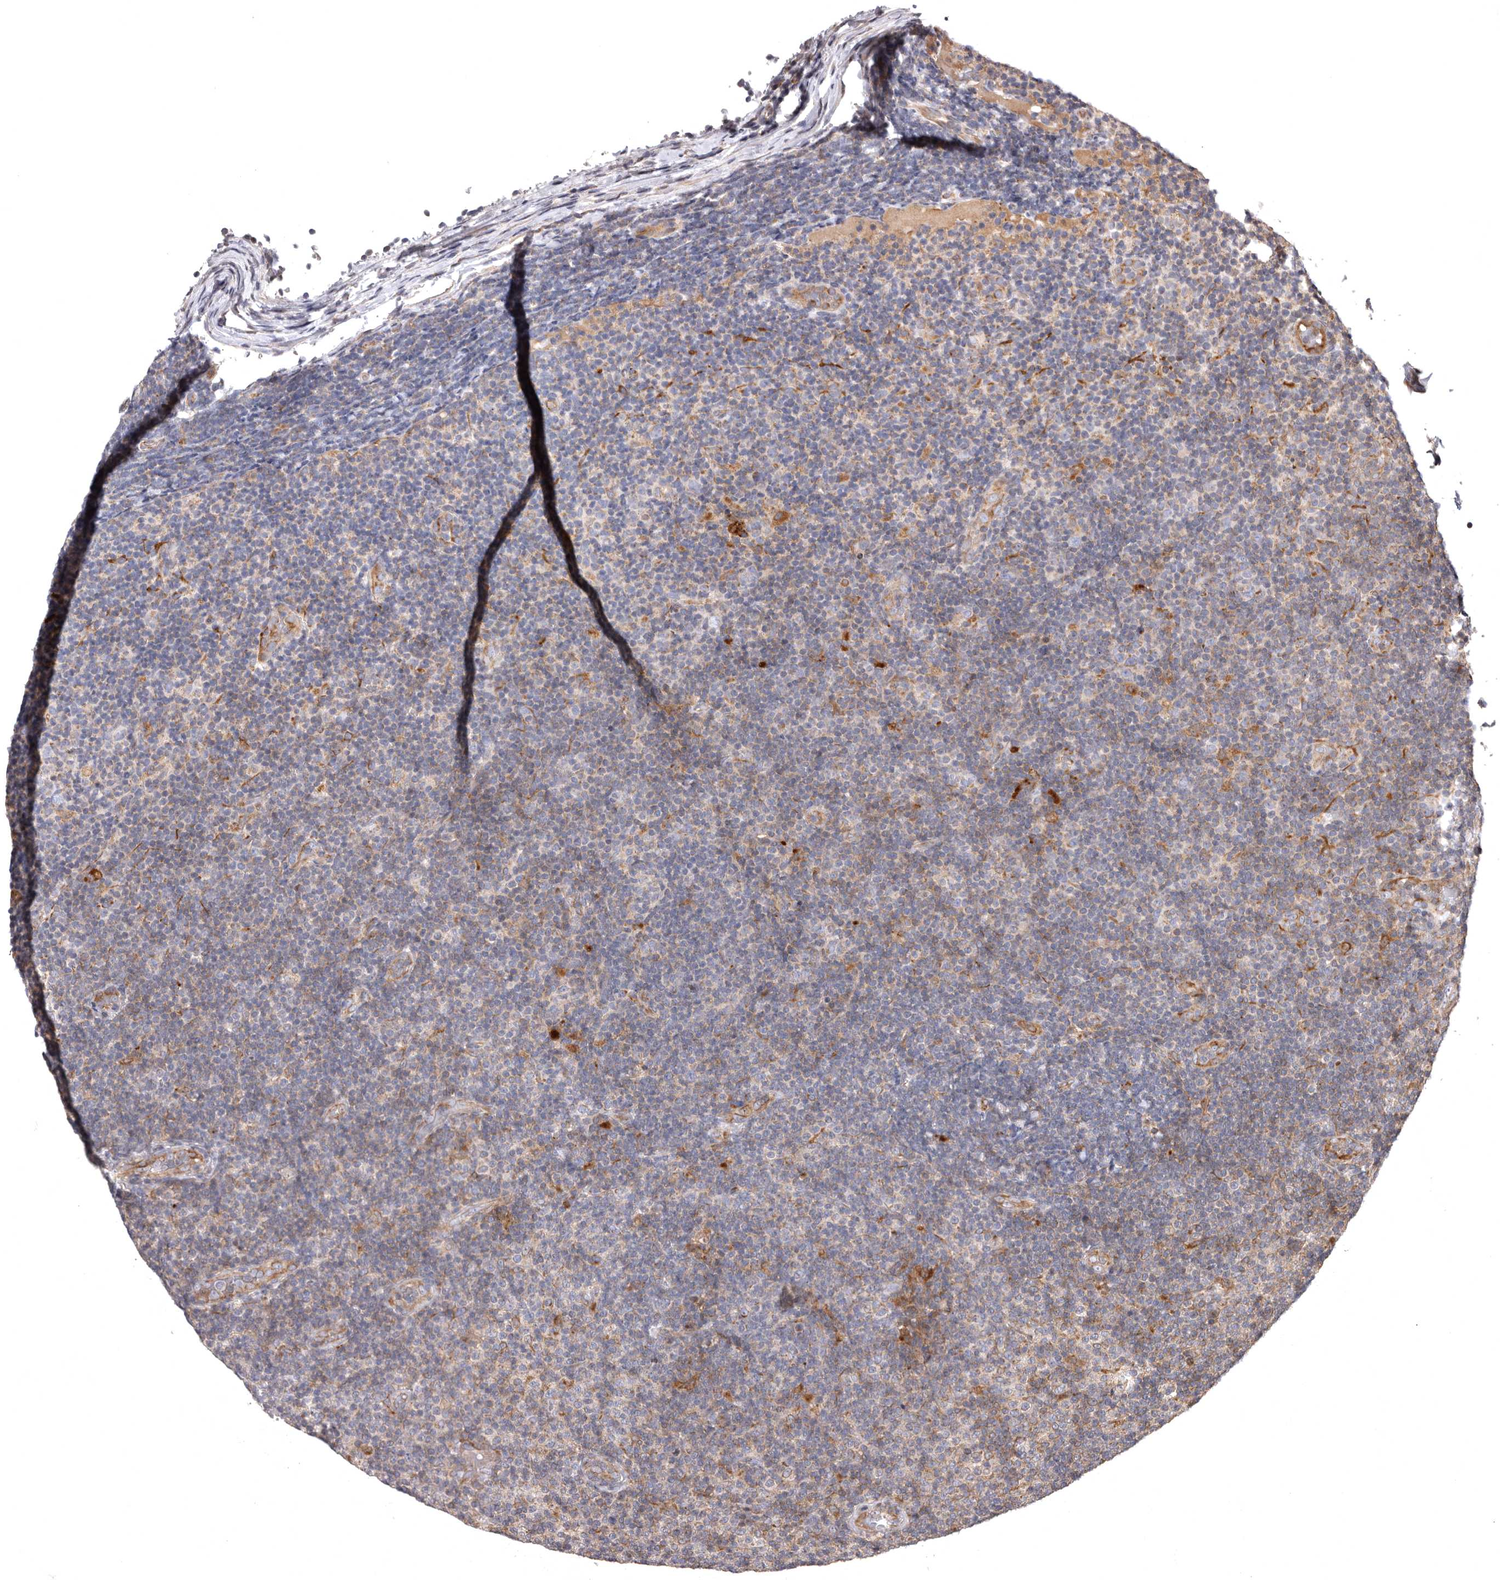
{"staining": {"intensity": "negative", "quantity": "none", "location": "none"}, "tissue": "lymphoma", "cell_type": "Tumor cells", "image_type": "cancer", "snomed": [{"axis": "morphology", "description": "Malignant lymphoma, non-Hodgkin's type, Low grade"}, {"axis": "topography", "description": "Lymph node"}], "caption": "Immunohistochemical staining of lymphoma reveals no significant expression in tumor cells.", "gene": "ADCY2", "patient": {"sex": "male", "age": 83}}